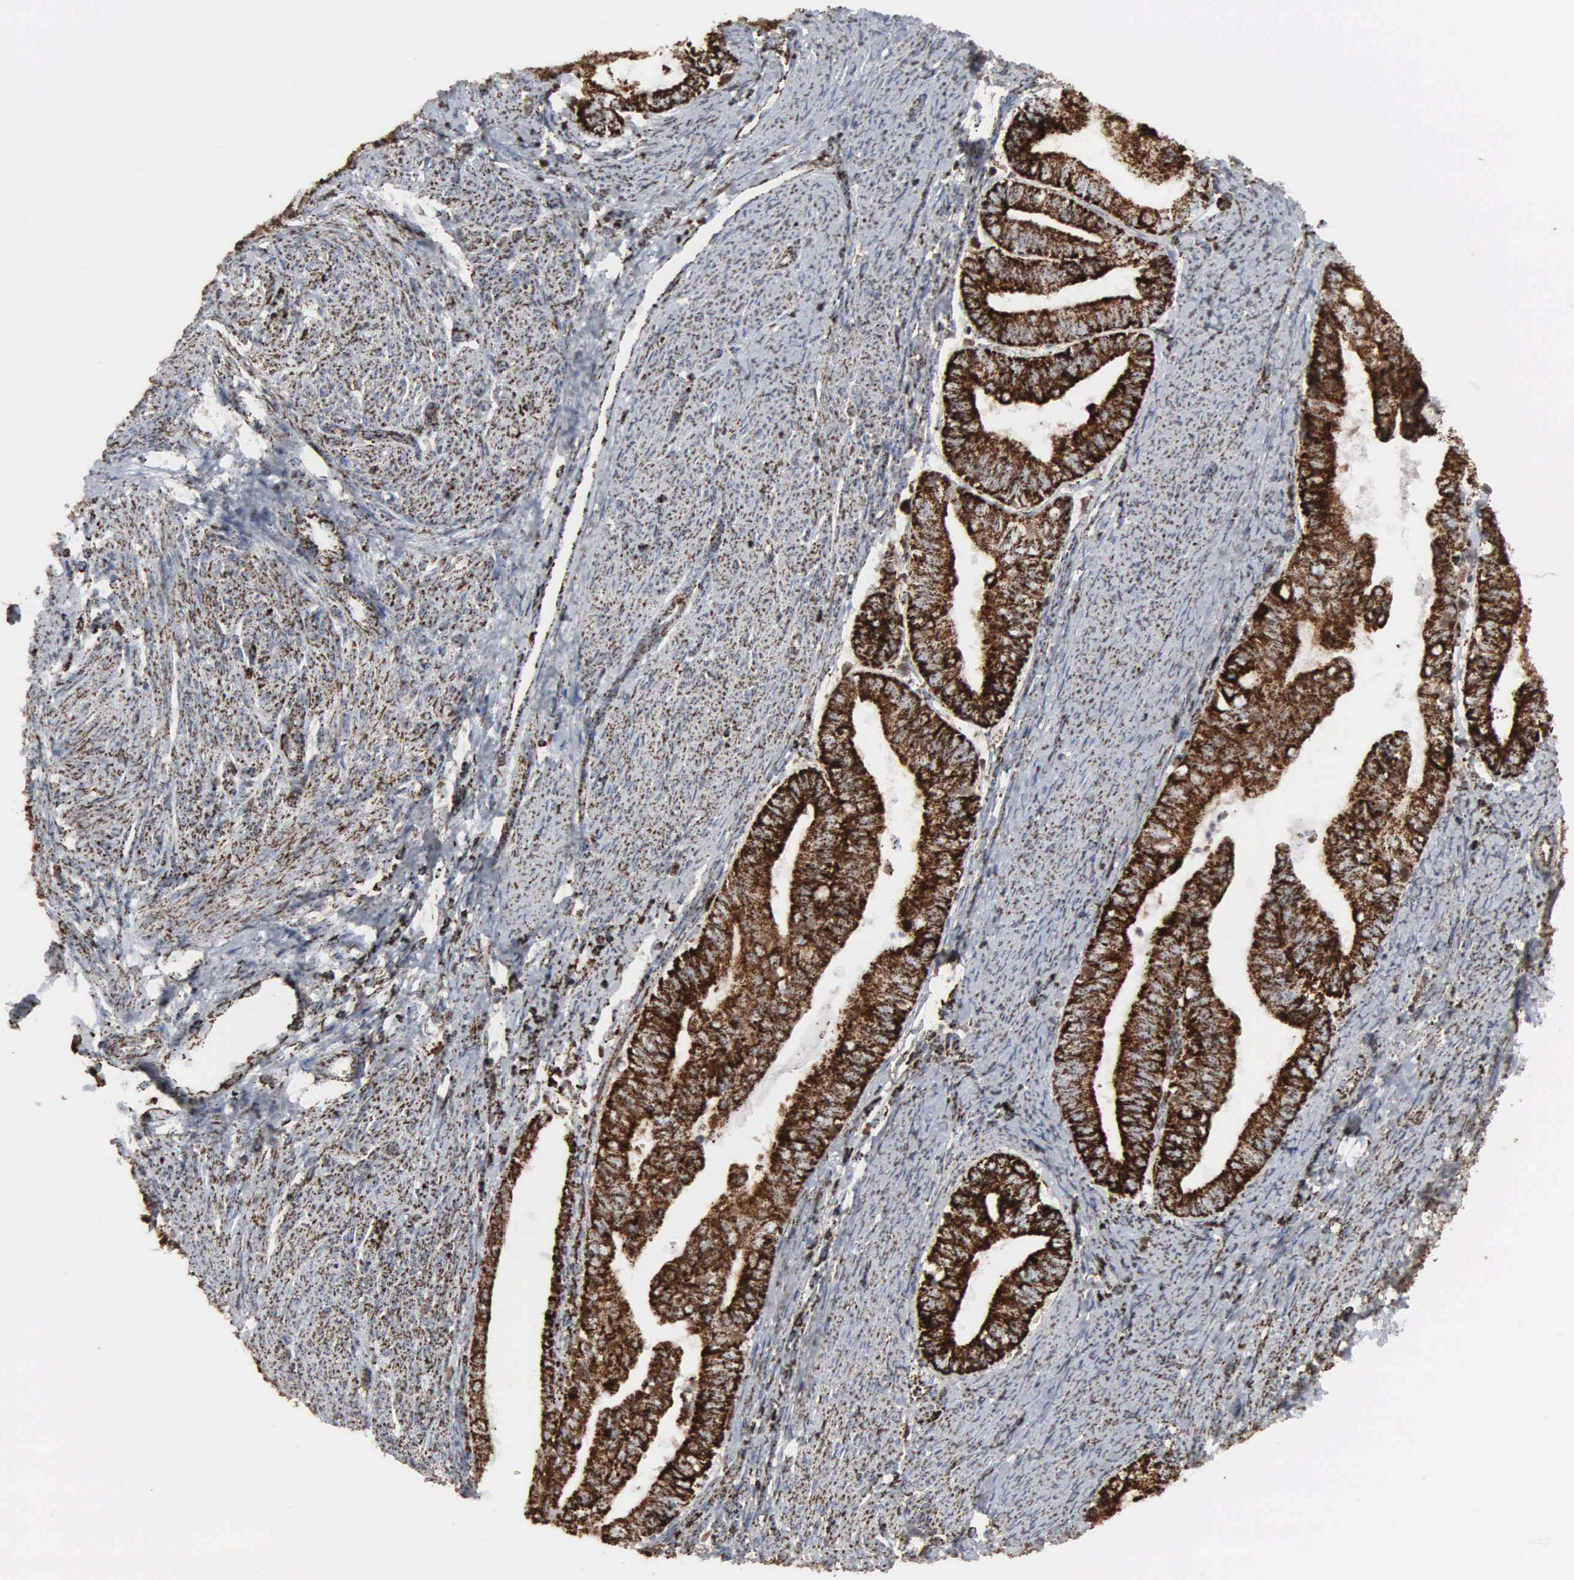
{"staining": {"intensity": "strong", "quantity": ">75%", "location": "cytoplasmic/membranous"}, "tissue": "endometrial cancer", "cell_type": "Tumor cells", "image_type": "cancer", "snomed": [{"axis": "morphology", "description": "Adenocarcinoma, NOS"}, {"axis": "topography", "description": "Endometrium"}], "caption": "Tumor cells demonstrate high levels of strong cytoplasmic/membranous staining in approximately >75% of cells in human endometrial adenocarcinoma. Nuclei are stained in blue.", "gene": "HSPA9", "patient": {"sex": "female", "age": 66}}